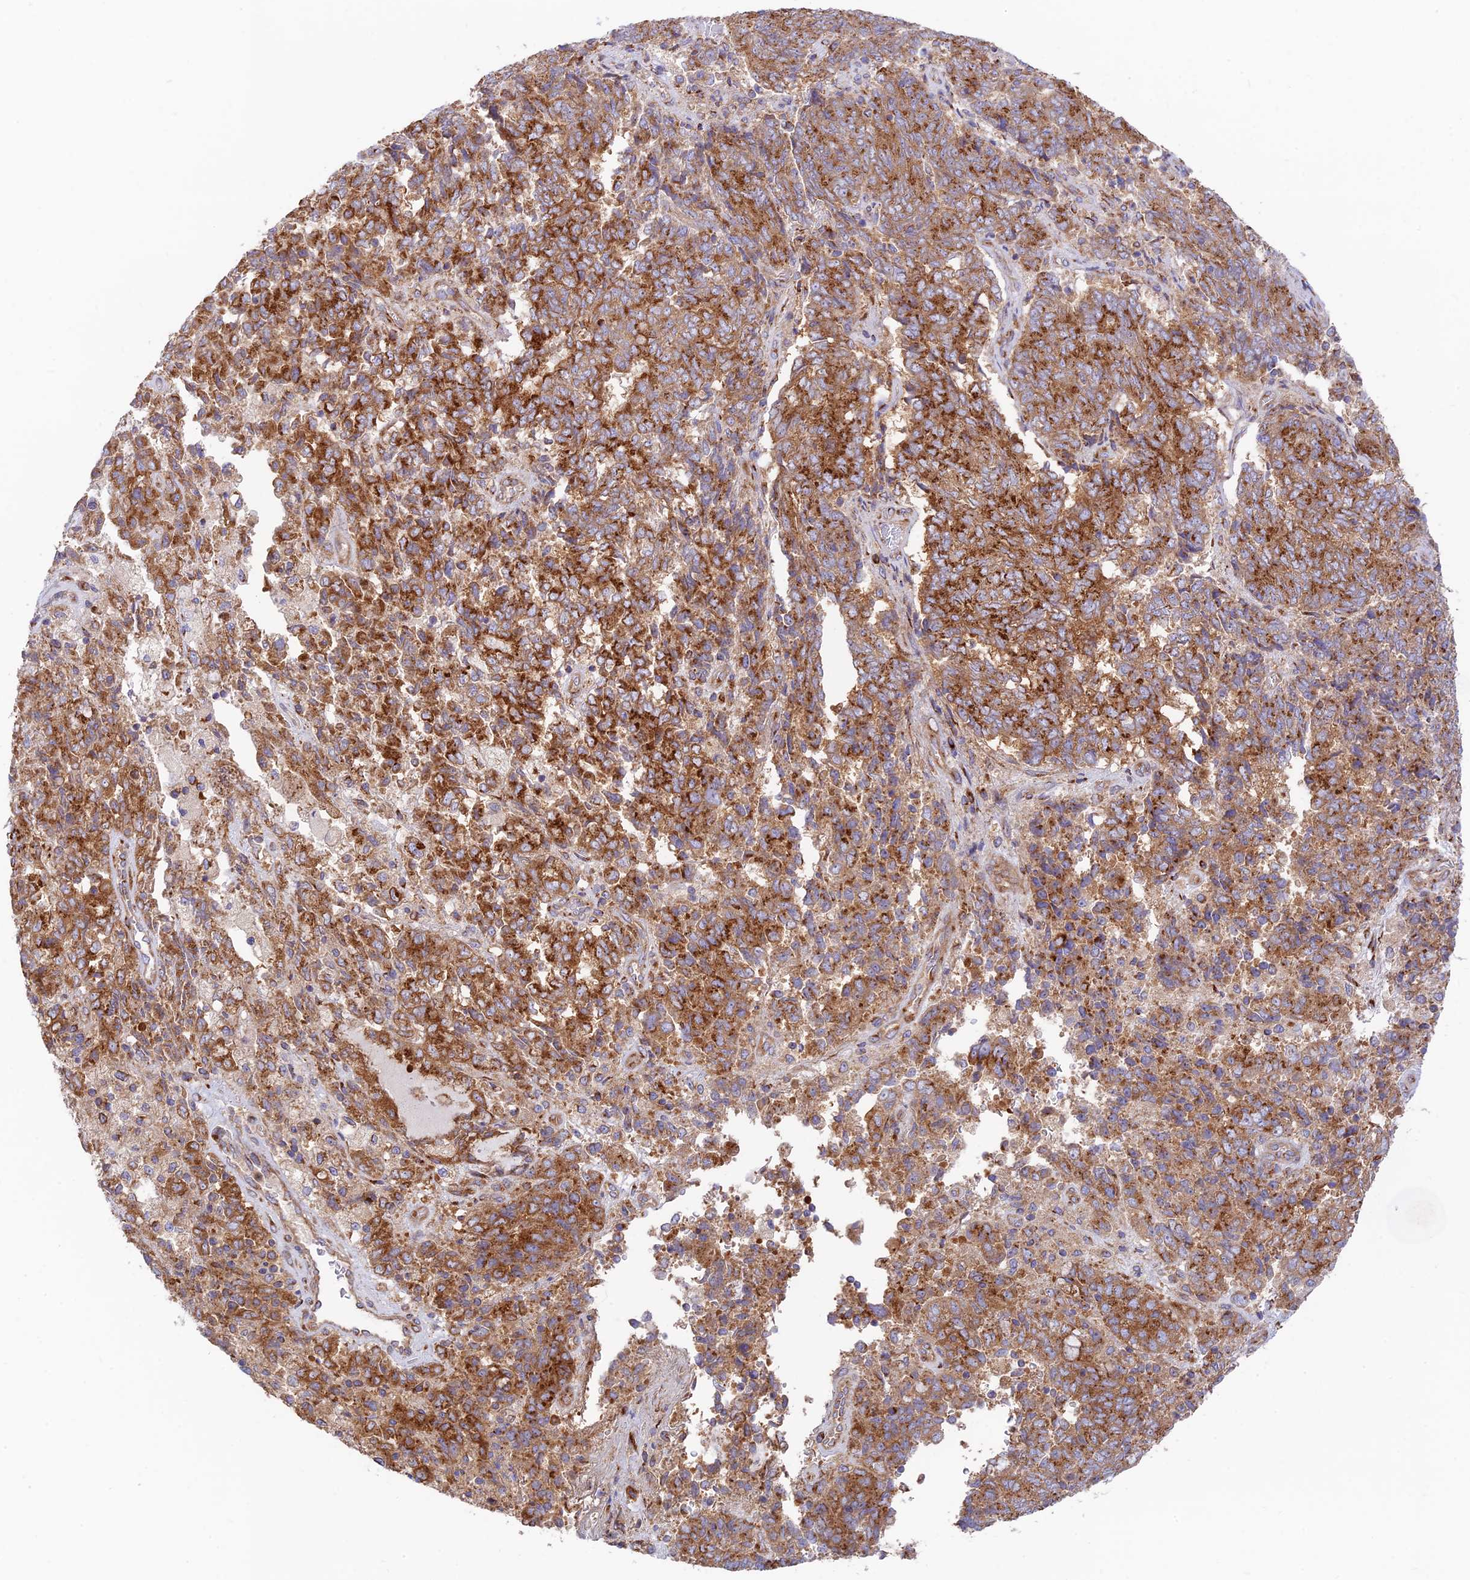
{"staining": {"intensity": "strong", "quantity": "25%-75%", "location": "cytoplasmic/membranous"}, "tissue": "endometrial cancer", "cell_type": "Tumor cells", "image_type": "cancer", "snomed": [{"axis": "morphology", "description": "Adenocarcinoma, NOS"}, {"axis": "topography", "description": "Endometrium"}], "caption": "An image of endometrial adenocarcinoma stained for a protein displays strong cytoplasmic/membranous brown staining in tumor cells. (DAB (3,3'-diaminobenzidine) IHC with brightfield microscopy, high magnification).", "gene": "GOLGA3", "patient": {"sex": "female", "age": 80}}